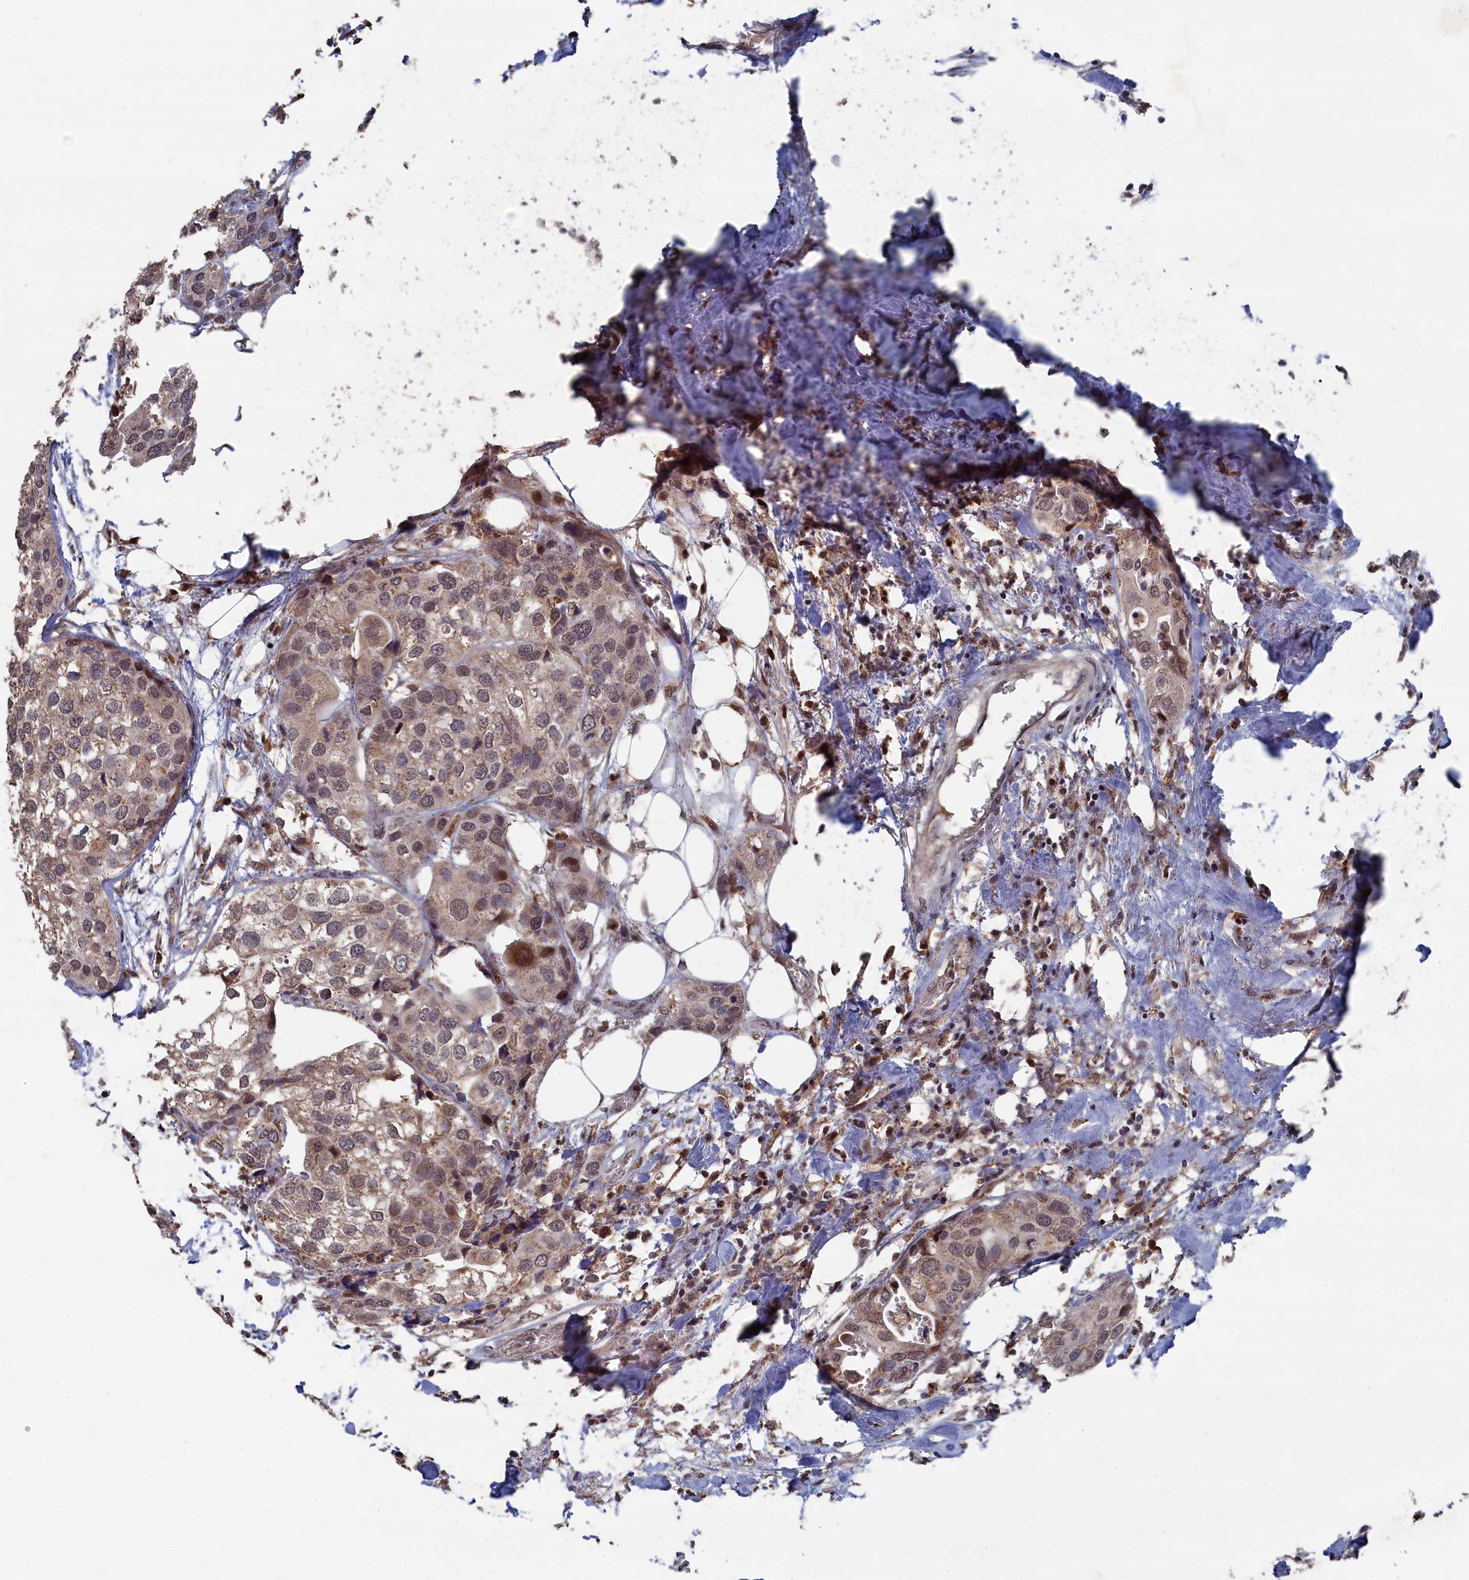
{"staining": {"intensity": "weak", "quantity": ">75%", "location": "cytoplasmic/membranous,nuclear"}, "tissue": "urothelial cancer", "cell_type": "Tumor cells", "image_type": "cancer", "snomed": [{"axis": "morphology", "description": "Urothelial carcinoma, High grade"}, {"axis": "topography", "description": "Urinary bladder"}], "caption": "Weak cytoplasmic/membranous and nuclear positivity is seen in about >75% of tumor cells in urothelial cancer. The staining is performed using DAB brown chromogen to label protein expression. The nuclei are counter-stained blue using hematoxylin.", "gene": "CEACAM21", "patient": {"sex": "male", "age": 64}}